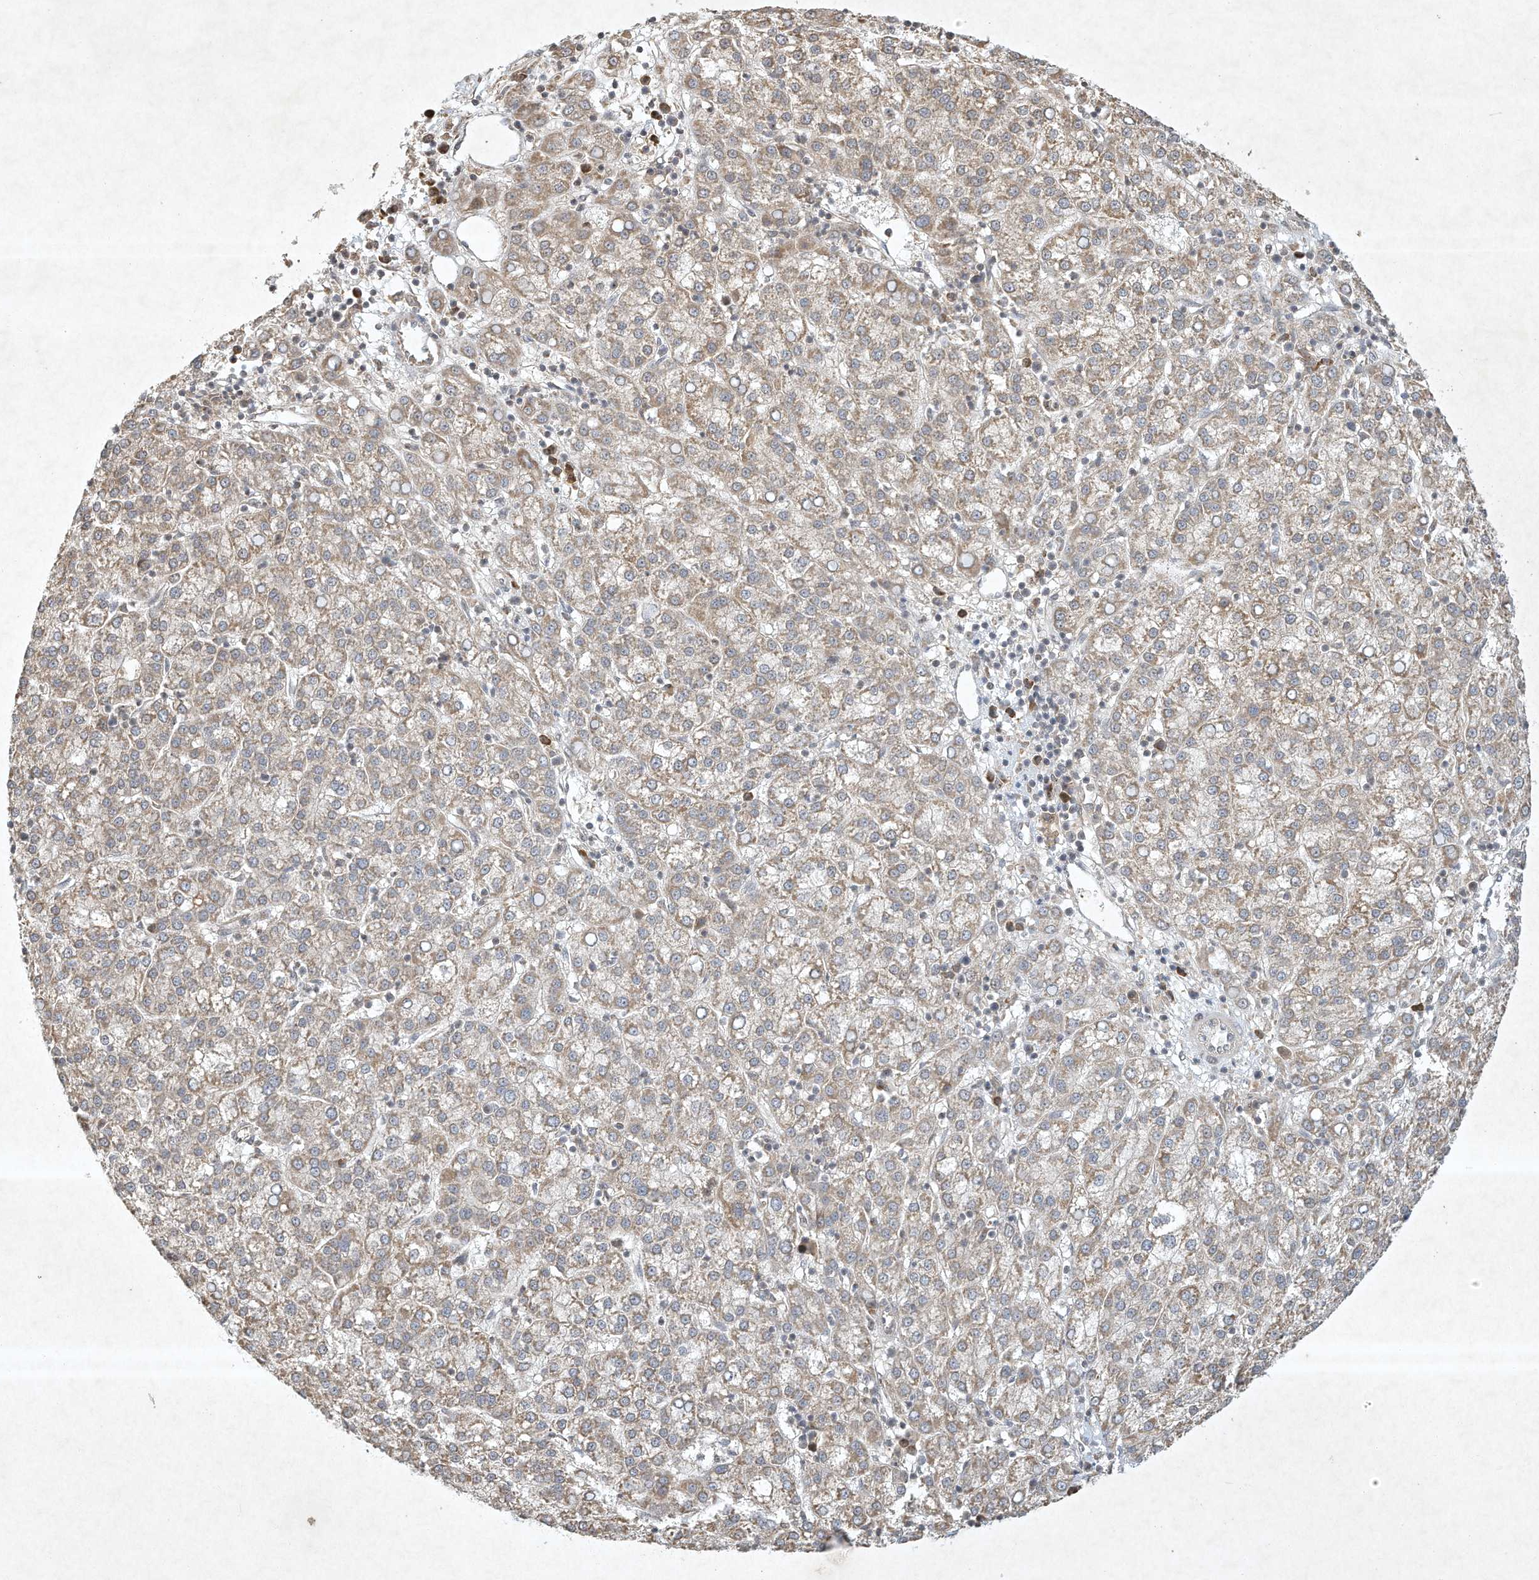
{"staining": {"intensity": "weak", "quantity": ">75%", "location": "cytoplasmic/membranous"}, "tissue": "liver cancer", "cell_type": "Tumor cells", "image_type": "cancer", "snomed": [{"axis": "morphology", "description": "Carcinoma, Hepatocellular, NOS"}, {"axis": "topography", "description": "Liver"}], "caption": "Approximately >75% of tumor cells in human liver cancer (hepatocellular carcinoma) exhibit weak cytoplasmic/membranous protein staining as visualized by brown immunohistochemical staining.", "gene": "BTRC", "patient": {"sex": "female", "age": 58}}